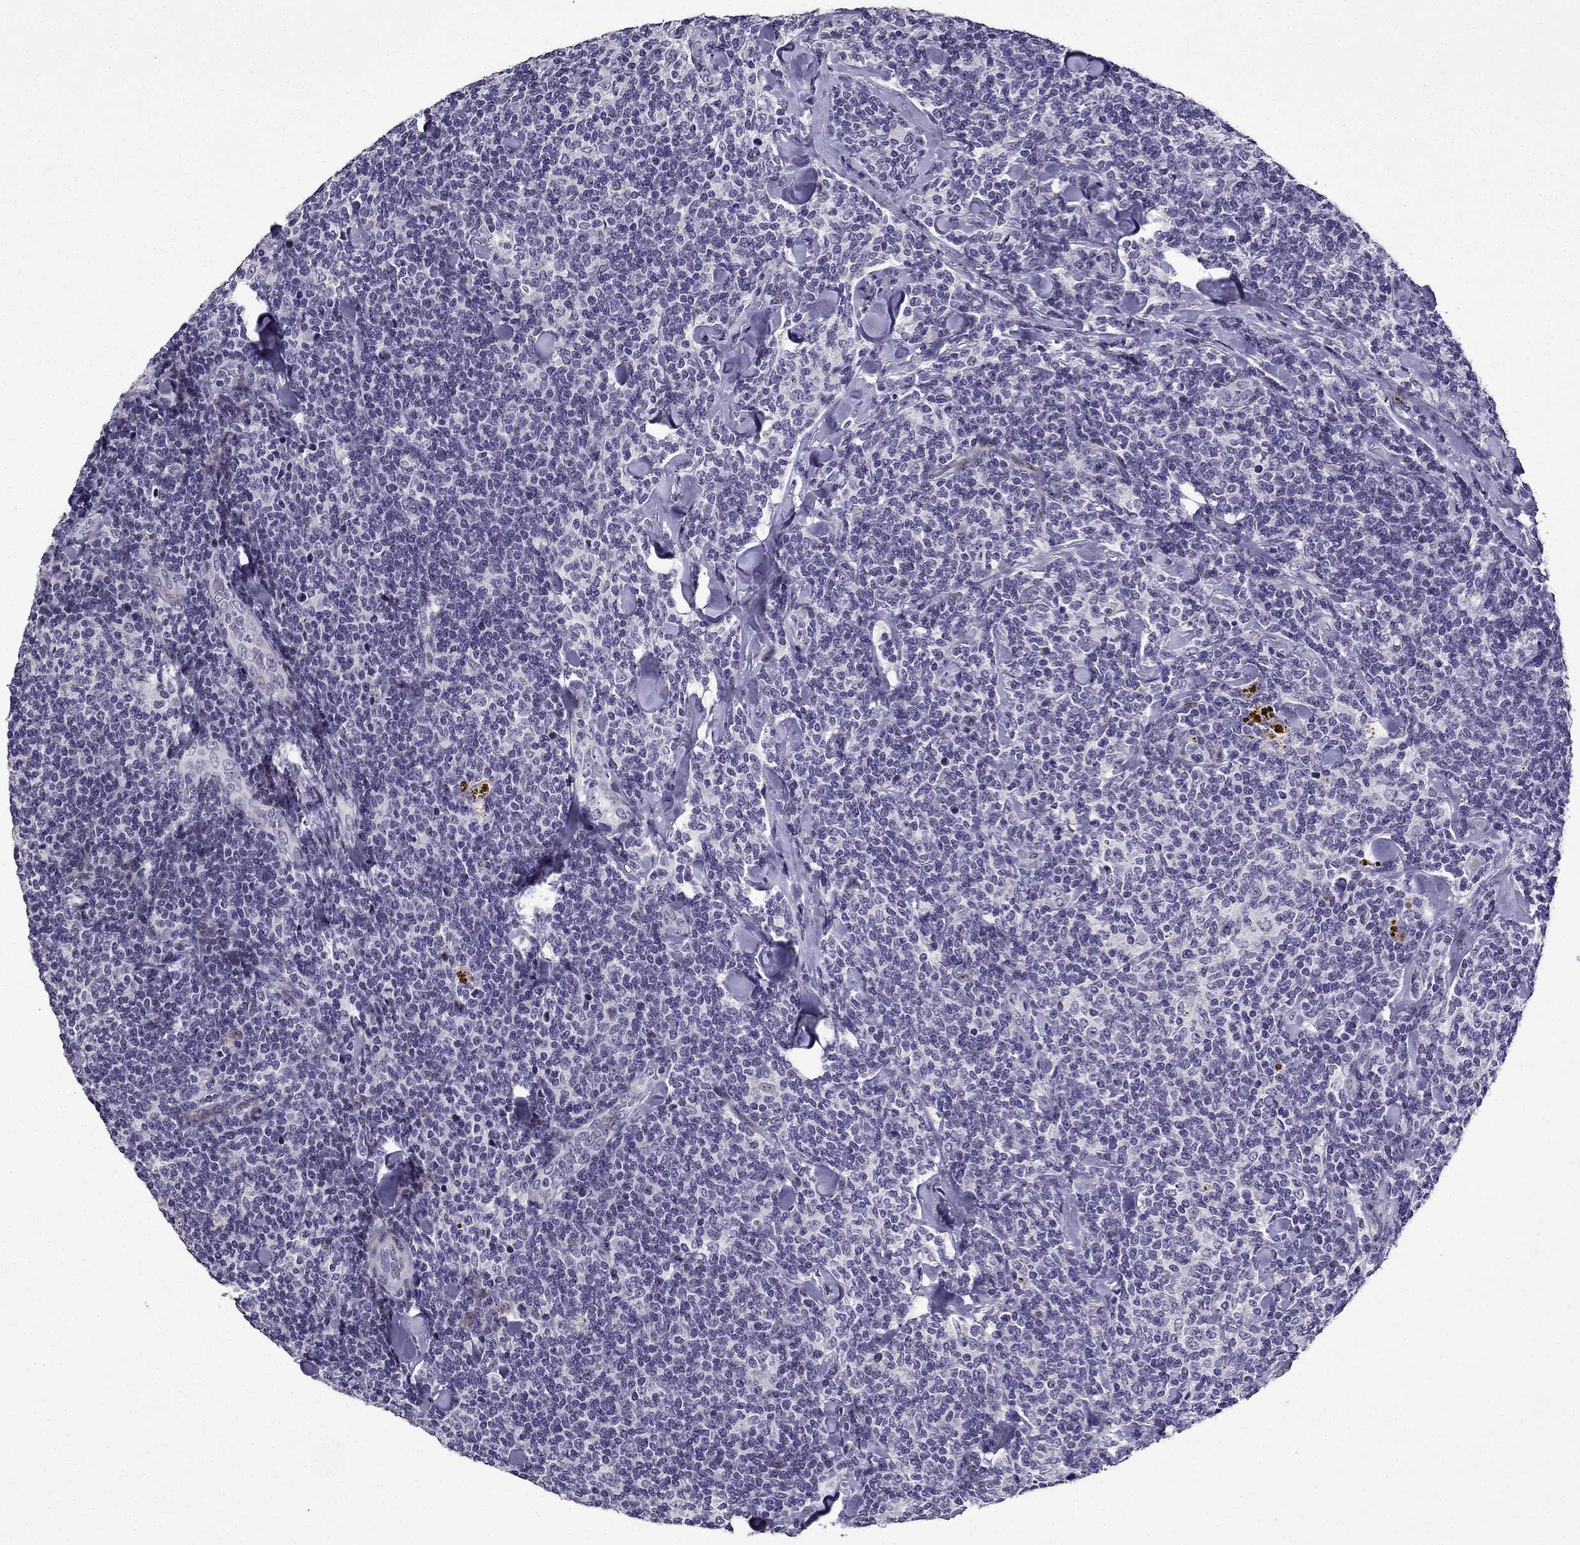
{"staining": {"intensity": "negative", "quantity": "none", "location": "none"}, "tissue": "lymphoma", "cell_type": "Tumor cells", "image_type": "cancer", "snomed": [{"axis": "morphology", "description": "Malignant lymphoma, non-Hodgkin's type, Low grade"}, {"axis": "topography", "description": "Lymph node"}], "caption": "This is an IHC micrograph of human malignant lymphoma, non-Hodgkin's type (low-grade). There is no expression in tumor cells.", "gene": "TTN", "patient": {"sex": "female", "age": 56}}